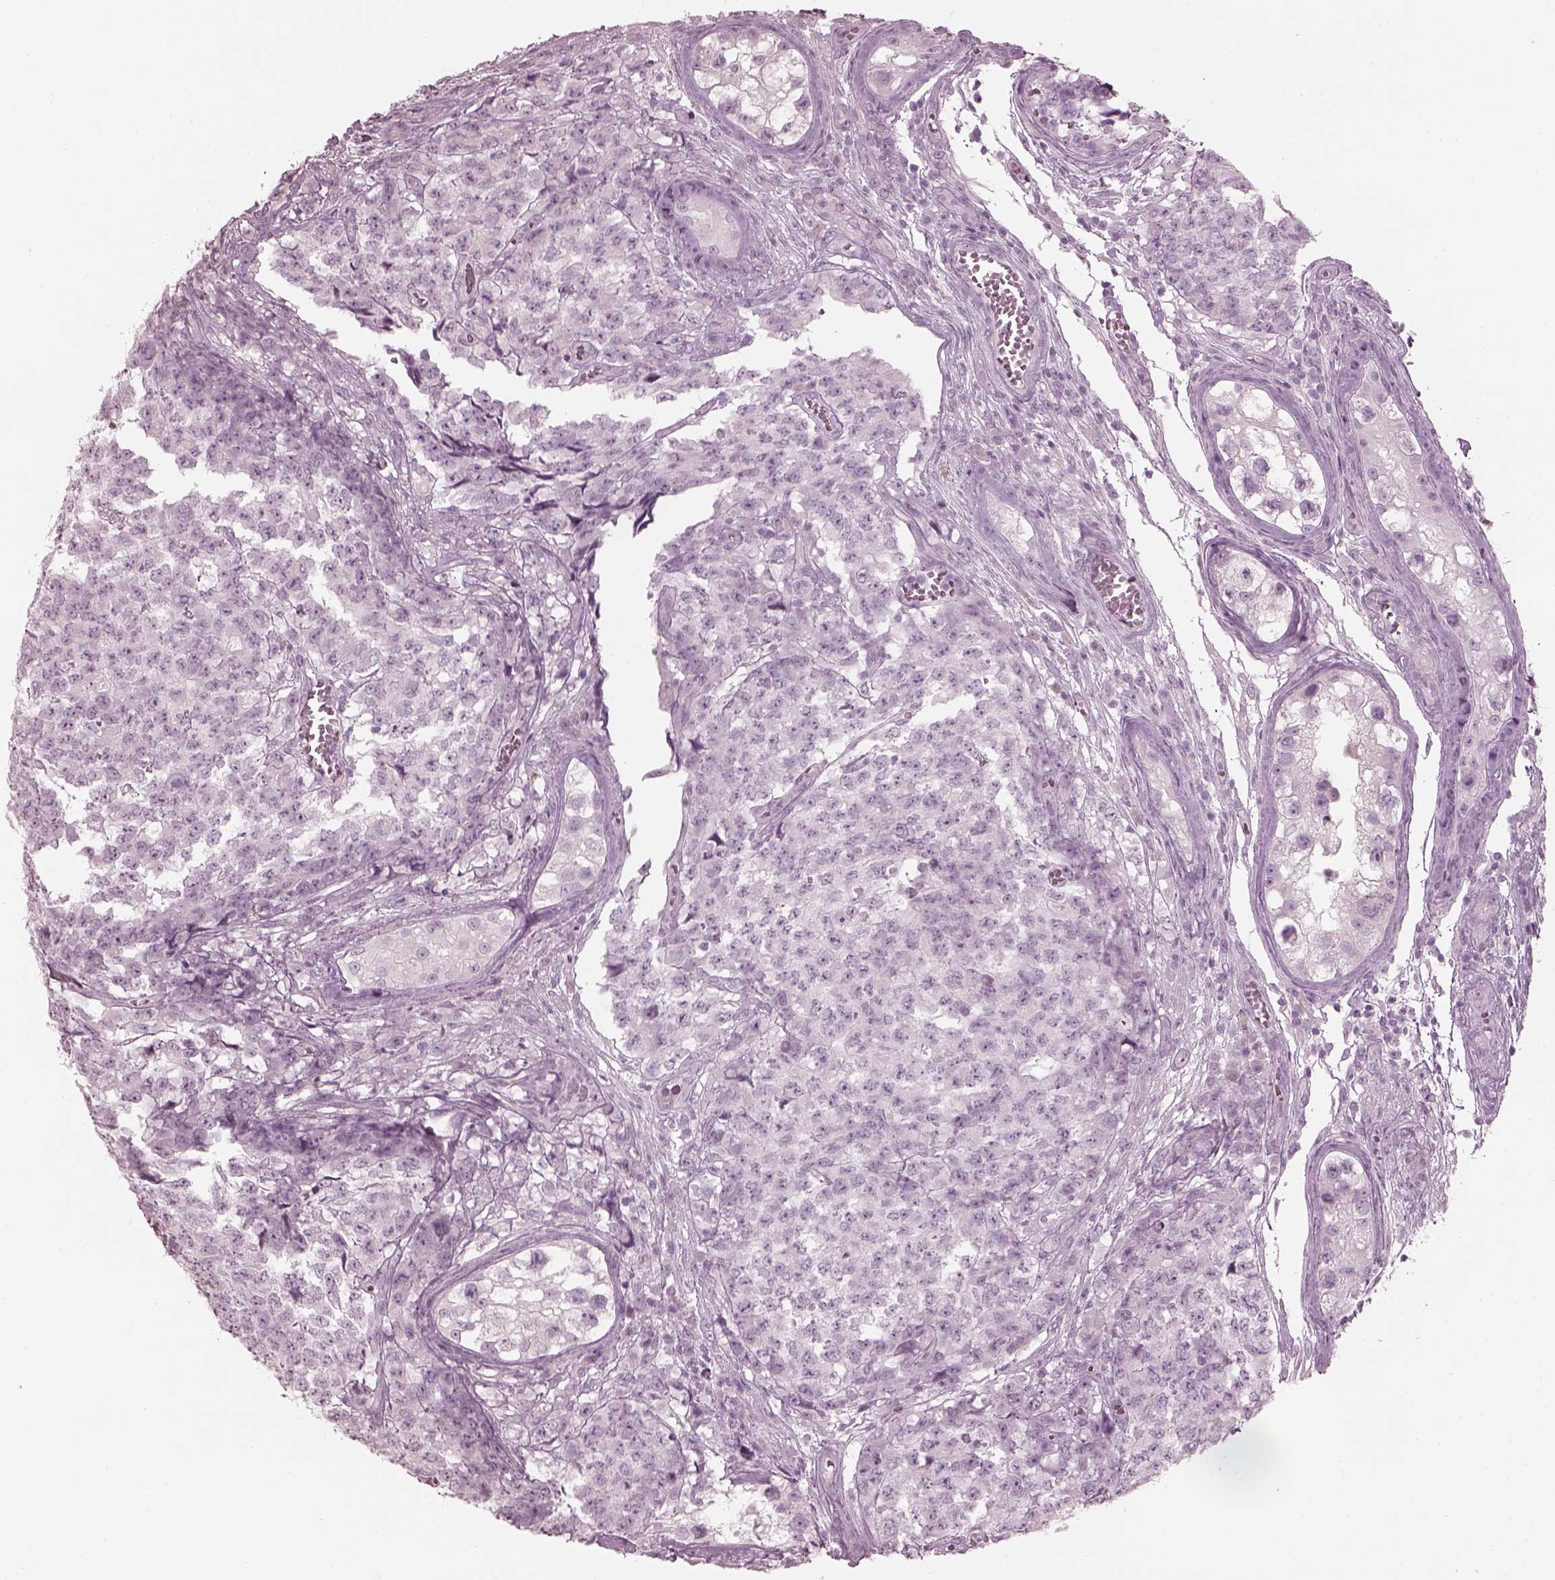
{"staining": {"intensity": "negative", "quantity": "none", "location": "none"}, "tissue": "testis cancer", "cell_type": "Tumor cells", "image_type": "cancer", "snomed": [{"axis": "morphology", "description": "Carcinoma, Embryonal, NOS"}, {"axis": "topography", "description": "Testis"}], "caption": "Immunohistochemical staining of human embryonal carcinoma (testis) shows no significant positivity in tumor cells.", "gene": "SAXO2", "patient": {"sex": "male", "age": 23}}